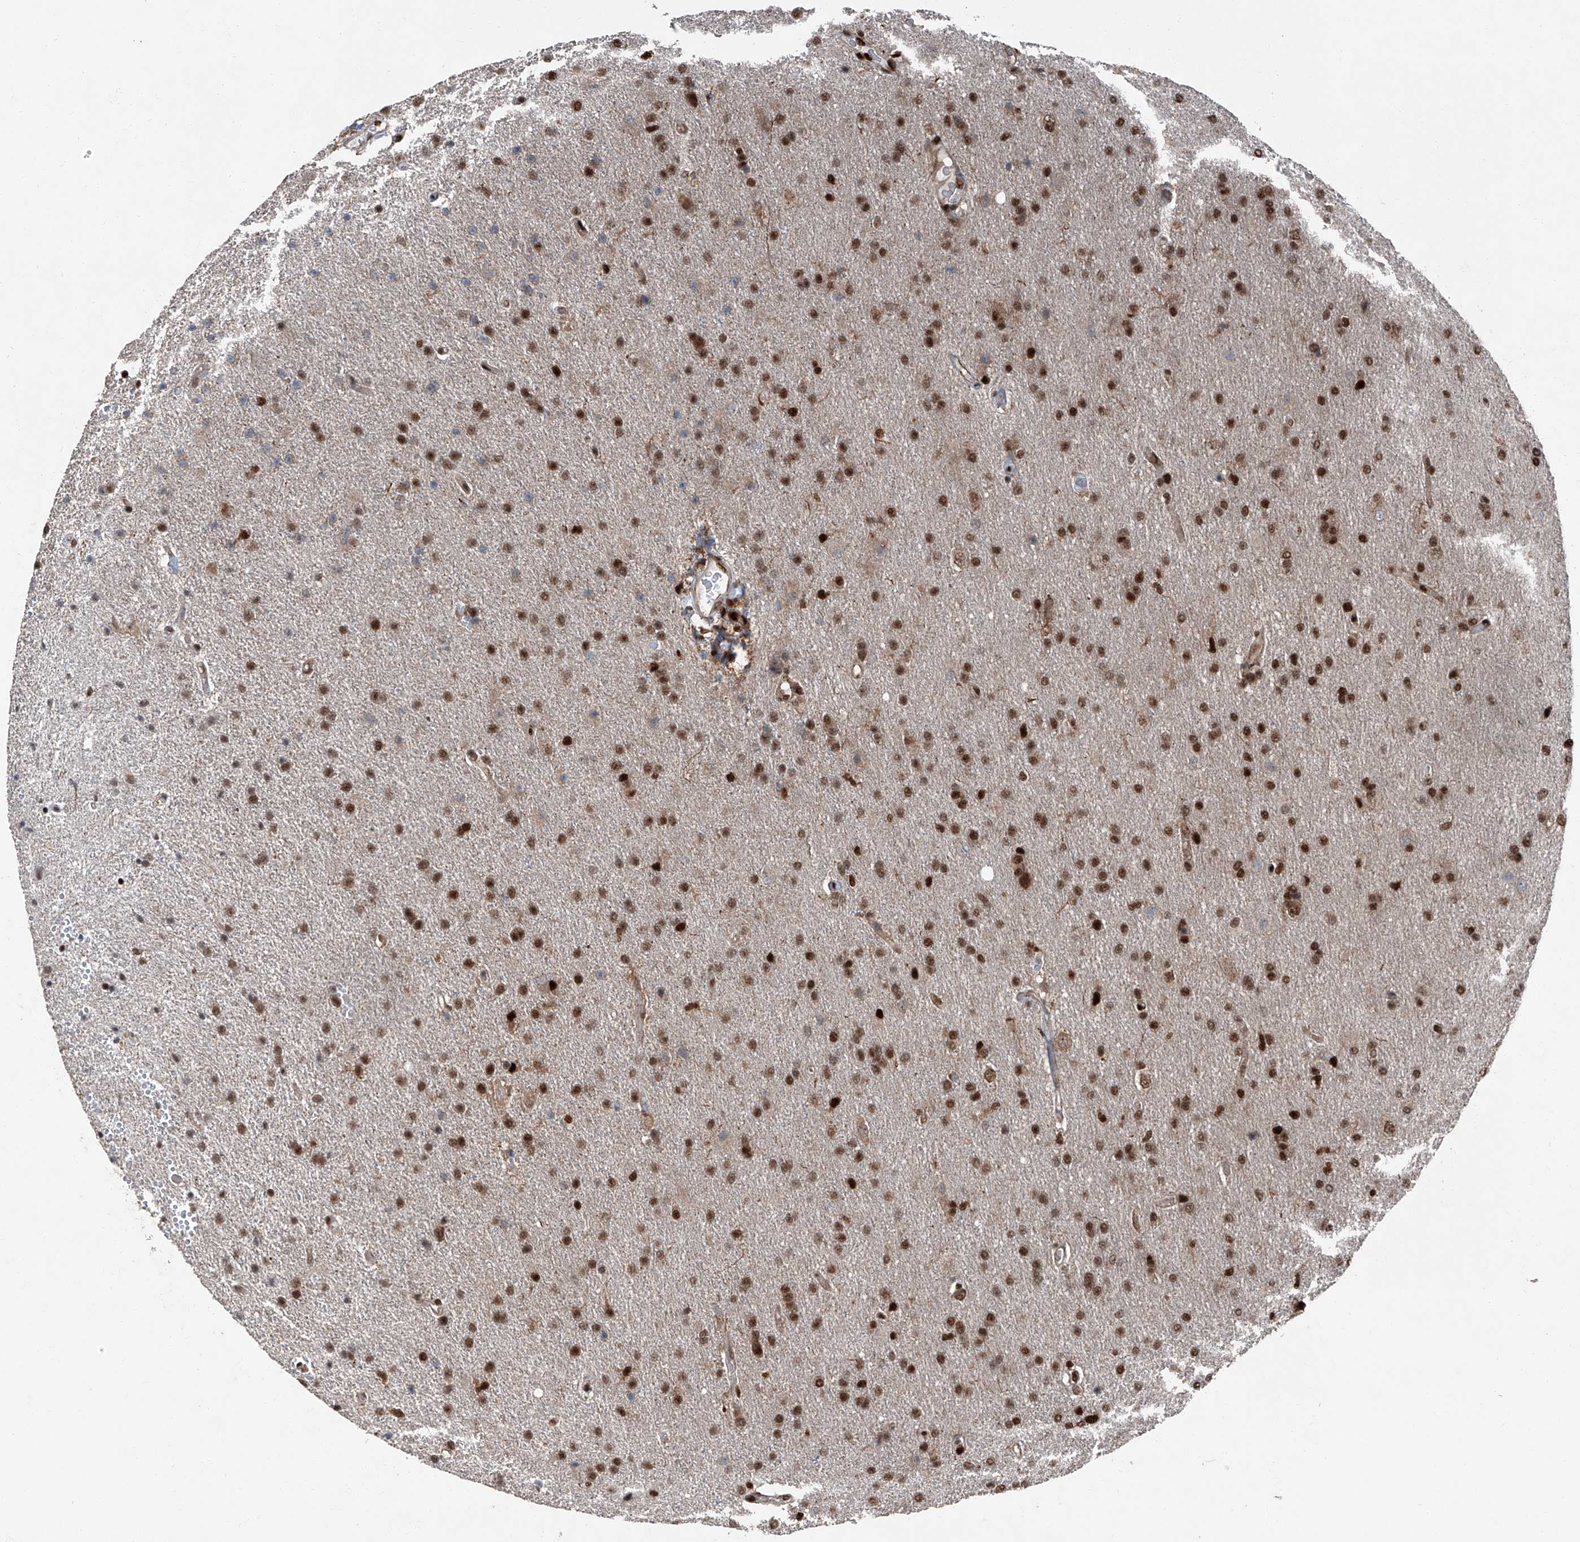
{"staining": {"intensity": "strong", "quantity": ">75%", "location": "nuclear"}, "tissue": "glioma", "cell_type": "Tumor cells", "image_type": "cancer", "snomed": [{"axis": "morphology", "description": "Glioma, malignant, High grade"}, {"axis": "topography", "description": "Brain"}], "caption": "Immunohistochemistry micrograph of neoplastic tissue: malignant high-grade glioma stained using immunohistochemistry (IHC) reveals high levels of strong protein expression localized specifically in the nuclear of tumor cells, appearing as a nuclear brown color.", "gene": "FKBP5", "patient": {"sex": "male", "age": 72}}